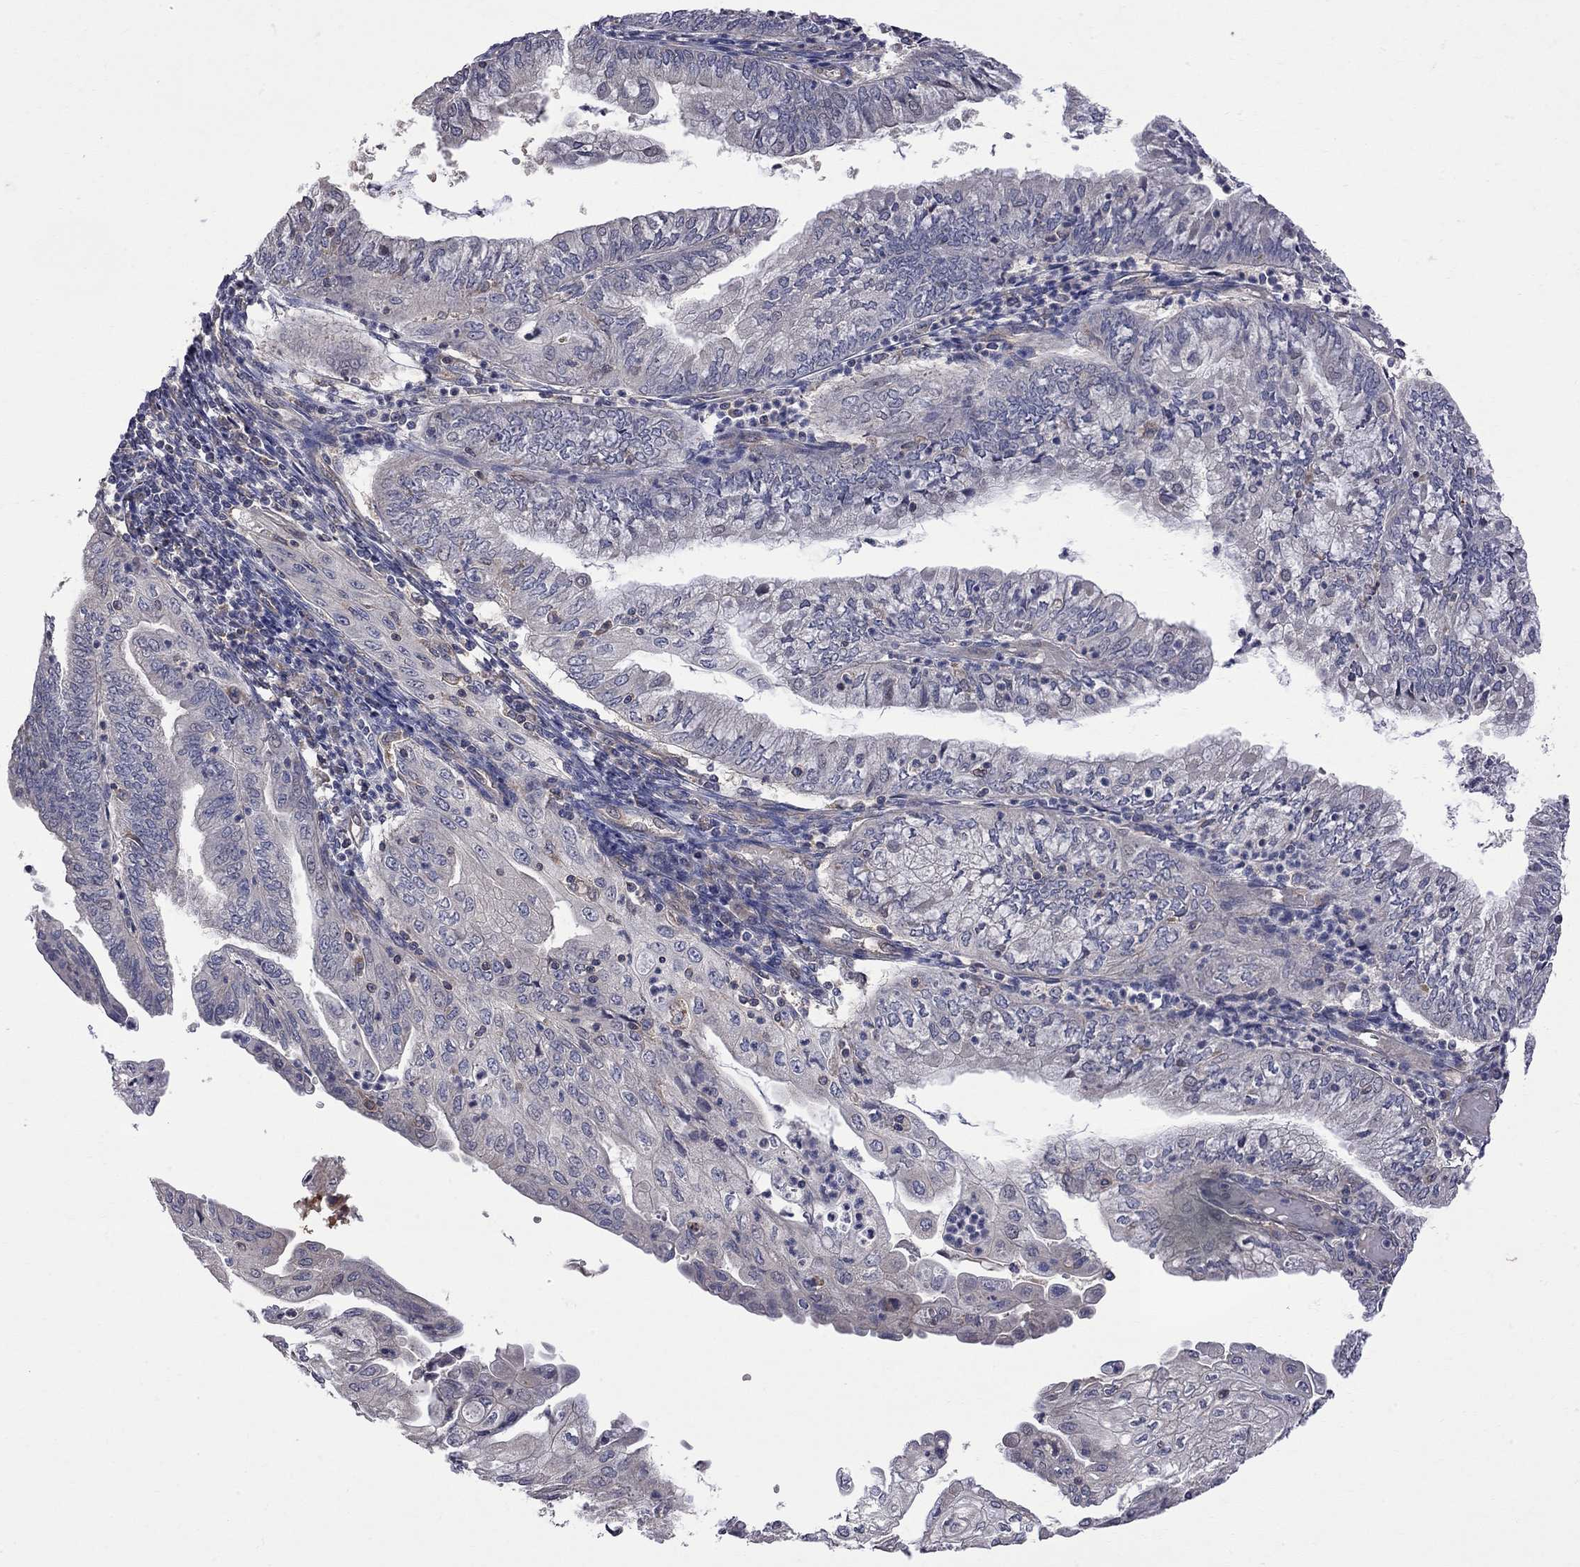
{"staining": {"intensity": "negative", "quantity": "none", "location": "none"}, "tissue": "endometrial cancer", "cell_type": "Tumor cells", "image_type": "cancer", "snomed": [{"axis": "morphology", "description": "Adenocarcinoma, NOS"}, {"axis": "topography", "description": "Endometrium"}], "caption": "The immunohistochemistry (IHC) micrograph has no significant positivity in tumor cells of endometrial cancer (adenocarcinoma) tissue. The staining is performed using DAB brown chromogen with nuclei counter-stained in using hematoxylin.", "gene": "ABI3", "patient": {"sex": "female", "age": 55}}